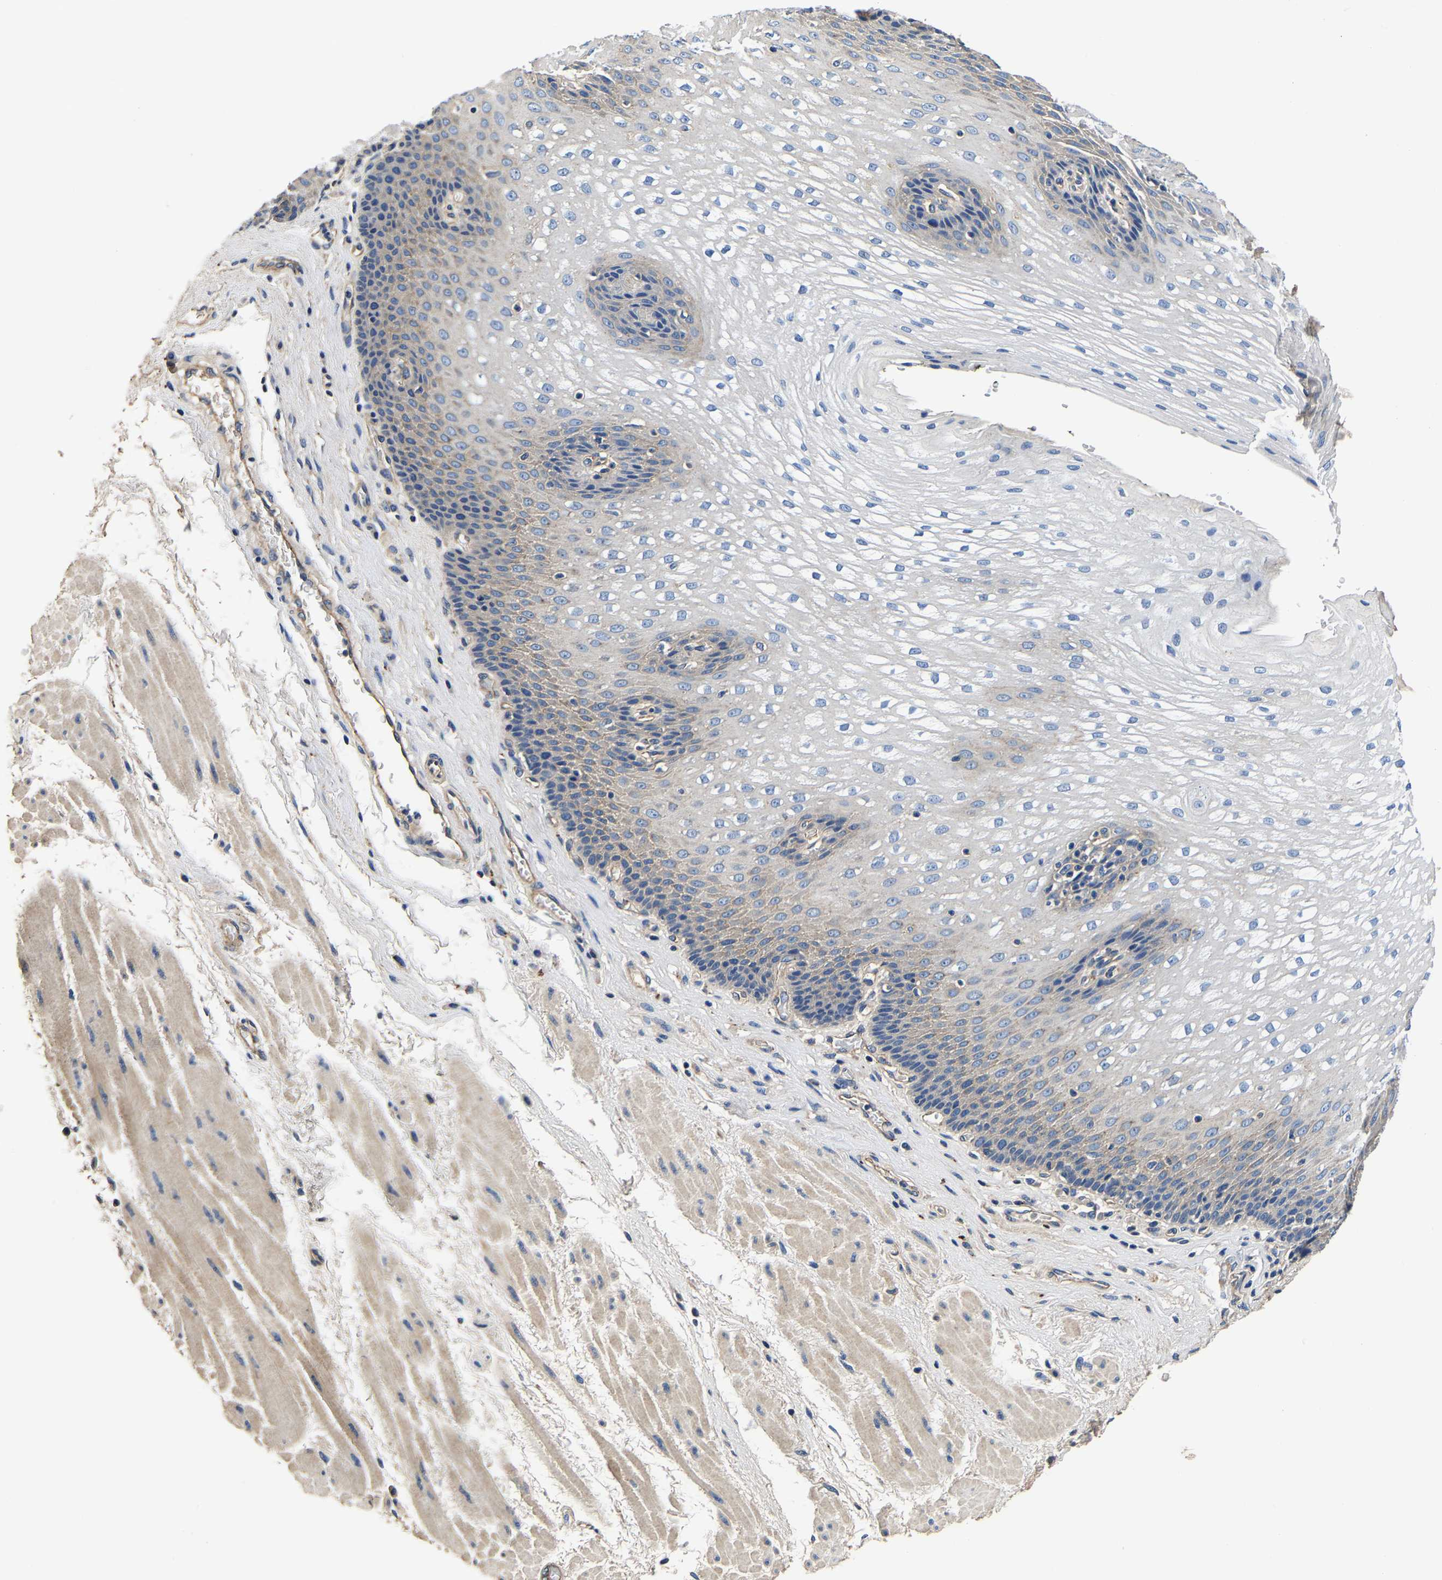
{"staining": {"intensity": "weak", "quantity": "25%-75%", "location": "cytoplasmic/membranous"}, "tissue": "esophagus", "cell_type": "Squamous epithelial cells", "image_type": "normal", "snomed": [{"axis": "morphology", "description": "Normal tissue, NOS"}, {"axis": "topography", "description": "Esophagus"}], "caption": "Brown immunohistochemical staining in unremarkable human esophagus exhibits weak cytoplasmic/membranous positivity in about 25%-75% of squamous epithelial cells.", "gene": "SH3GLB1", "patient": {"sex": "male", "age": 48}}